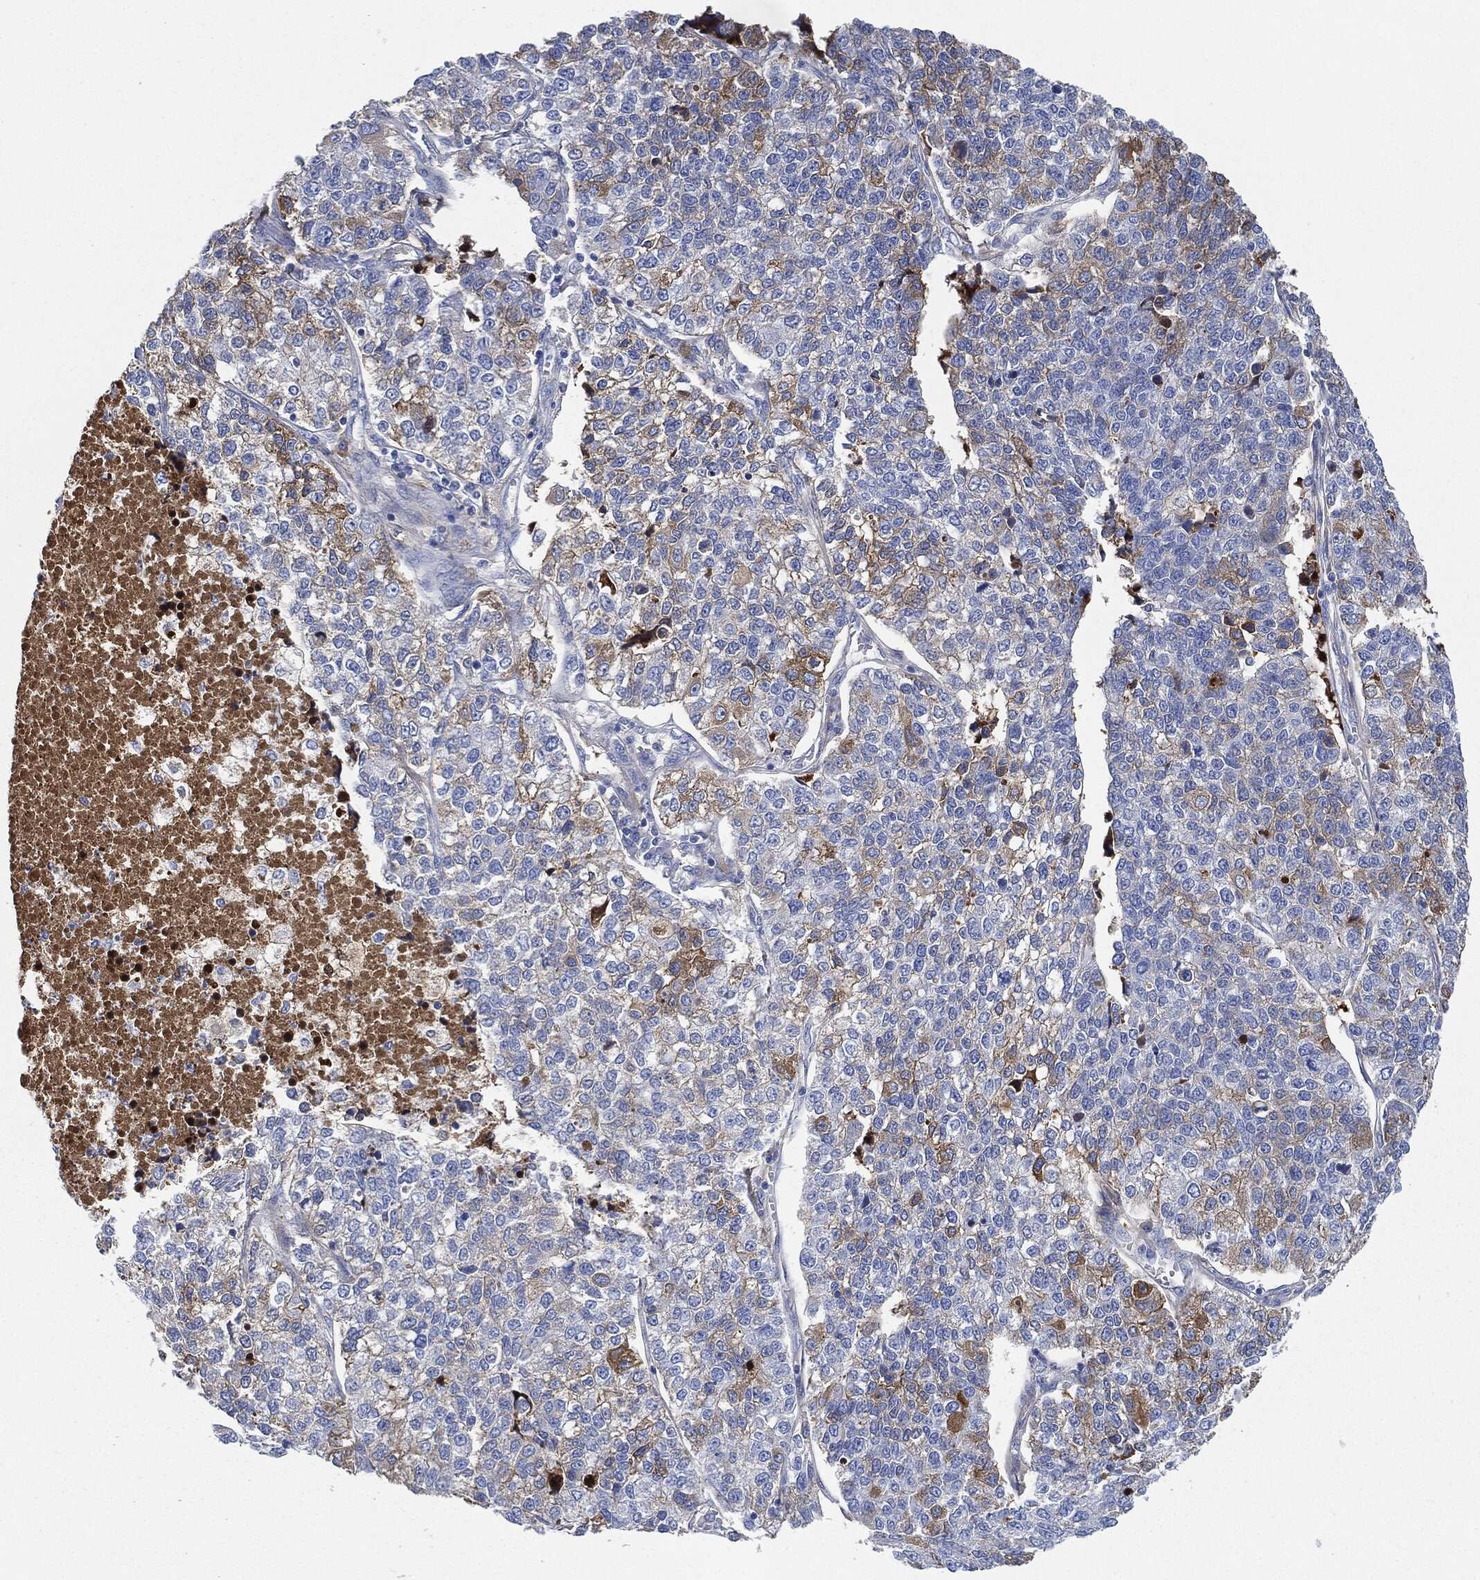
{"staining": {"intensity": "moderate", "quantity": "<25%", "location": "cytoplasmic/membranous"}, "tissue": "lung cancer", "cell_type": "Tumor cells", "image_type": "cancer", "snomed": [{"axis": "morphology", "description": "Adenocarcinoma, NOS"}, {"axis": "topography", "description": "Lung"}], "caption": "This is a micrograph of immunohistochemistry staining of lung cancer, which shows moderate positivity in the cytoplasmic/membranous of tumor cells.", "gene": "IGLV6-57", "patient": {"sex": "male", "age": 49}}